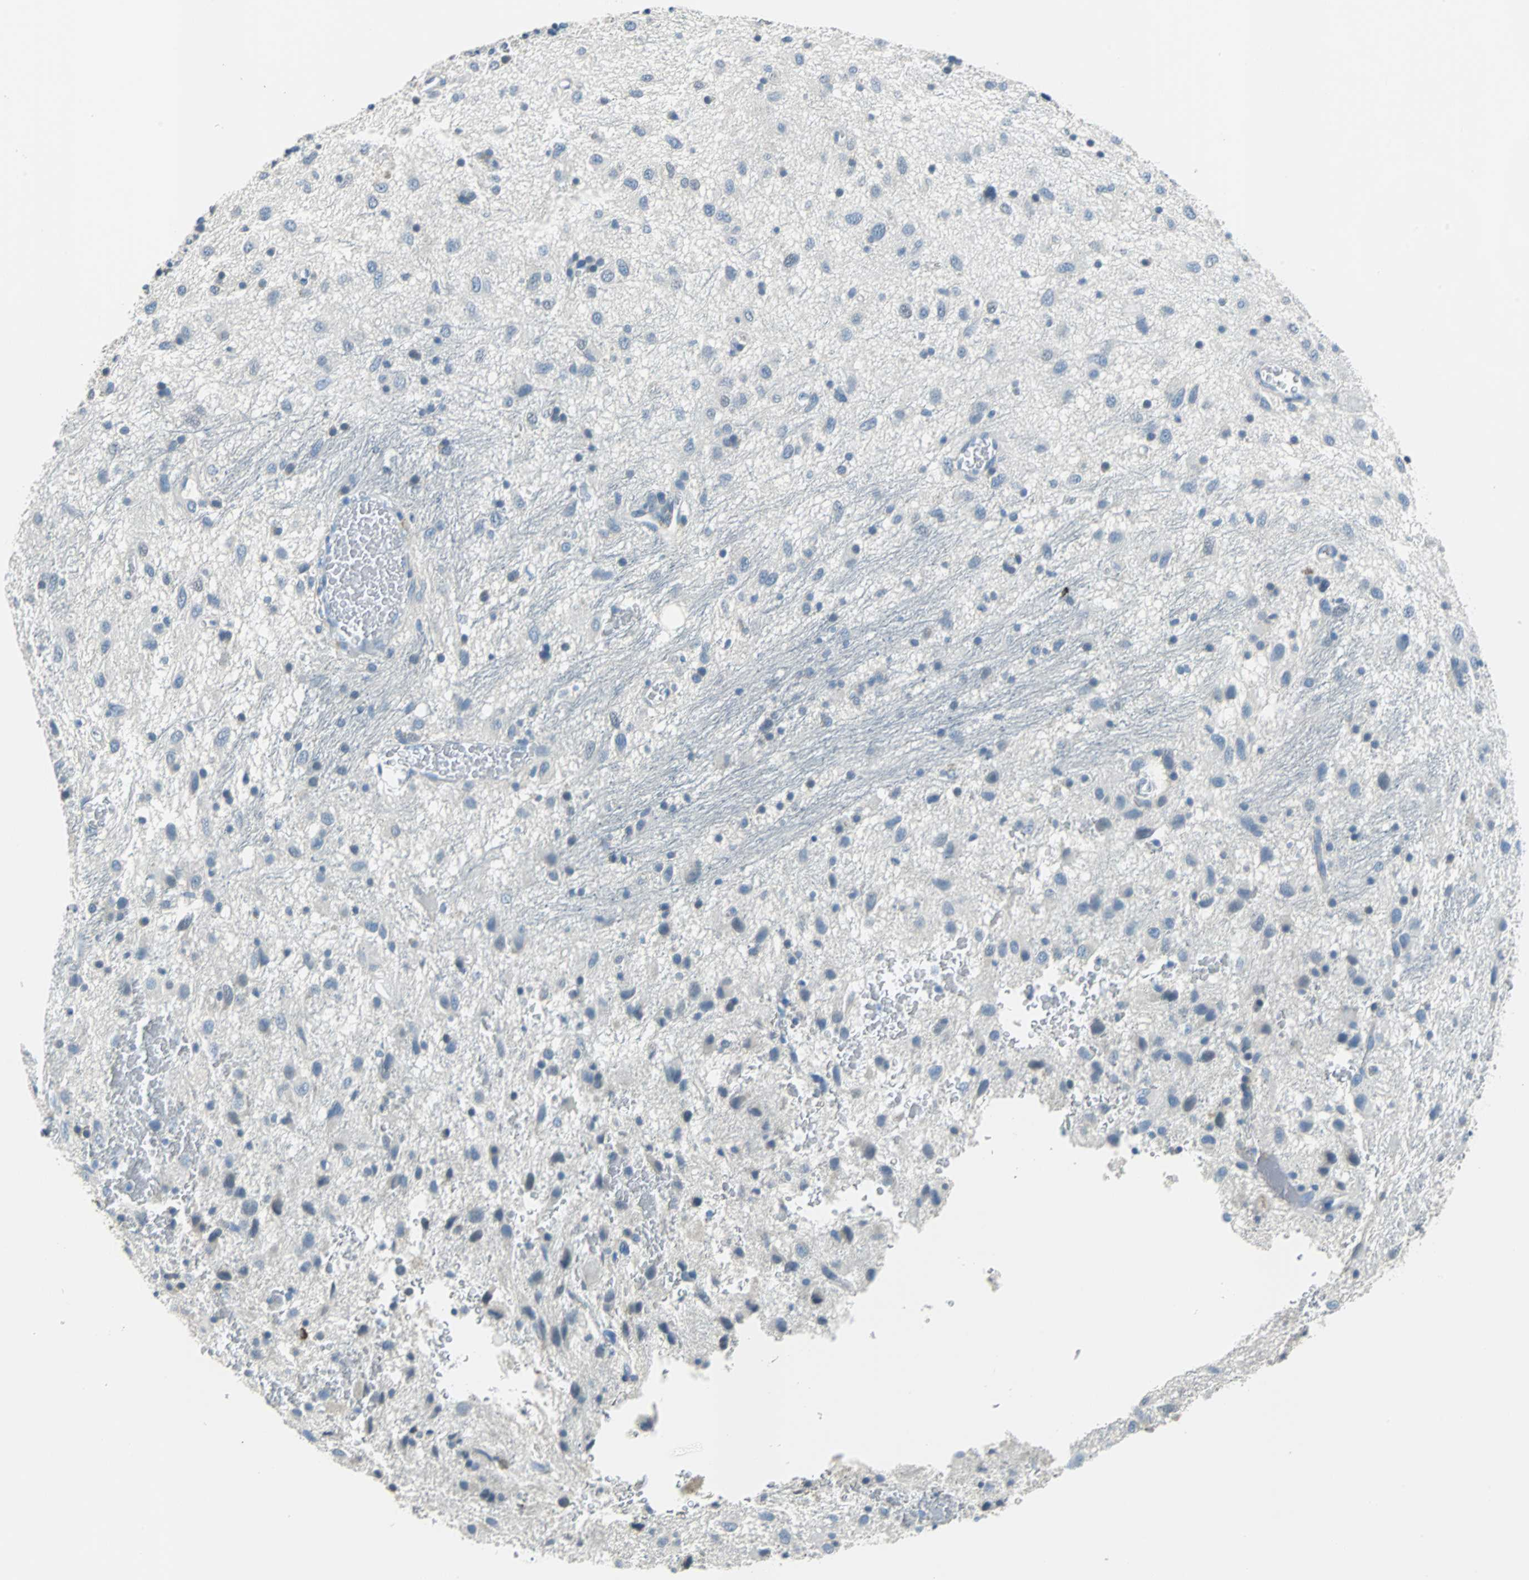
{"staining": {"intensity": "negative", "quantity": "none", "location": "none"}, "tissue": "glioma", "cell_type": "Tumor cells", "image_type": "cancer", "snomed": [{"axis": "morphology", "description": "Glioma, malignant, Low grade"}, {"axis": "topography", "description": "Brain"}], "caption": "IHC of human low-grade glioma (malignant) reveals no staining in tumor cells. (DAB immunohistochemistry, high magnification).", "gene": "MUC7", "patient": {"sex": "male", "age": 77}}